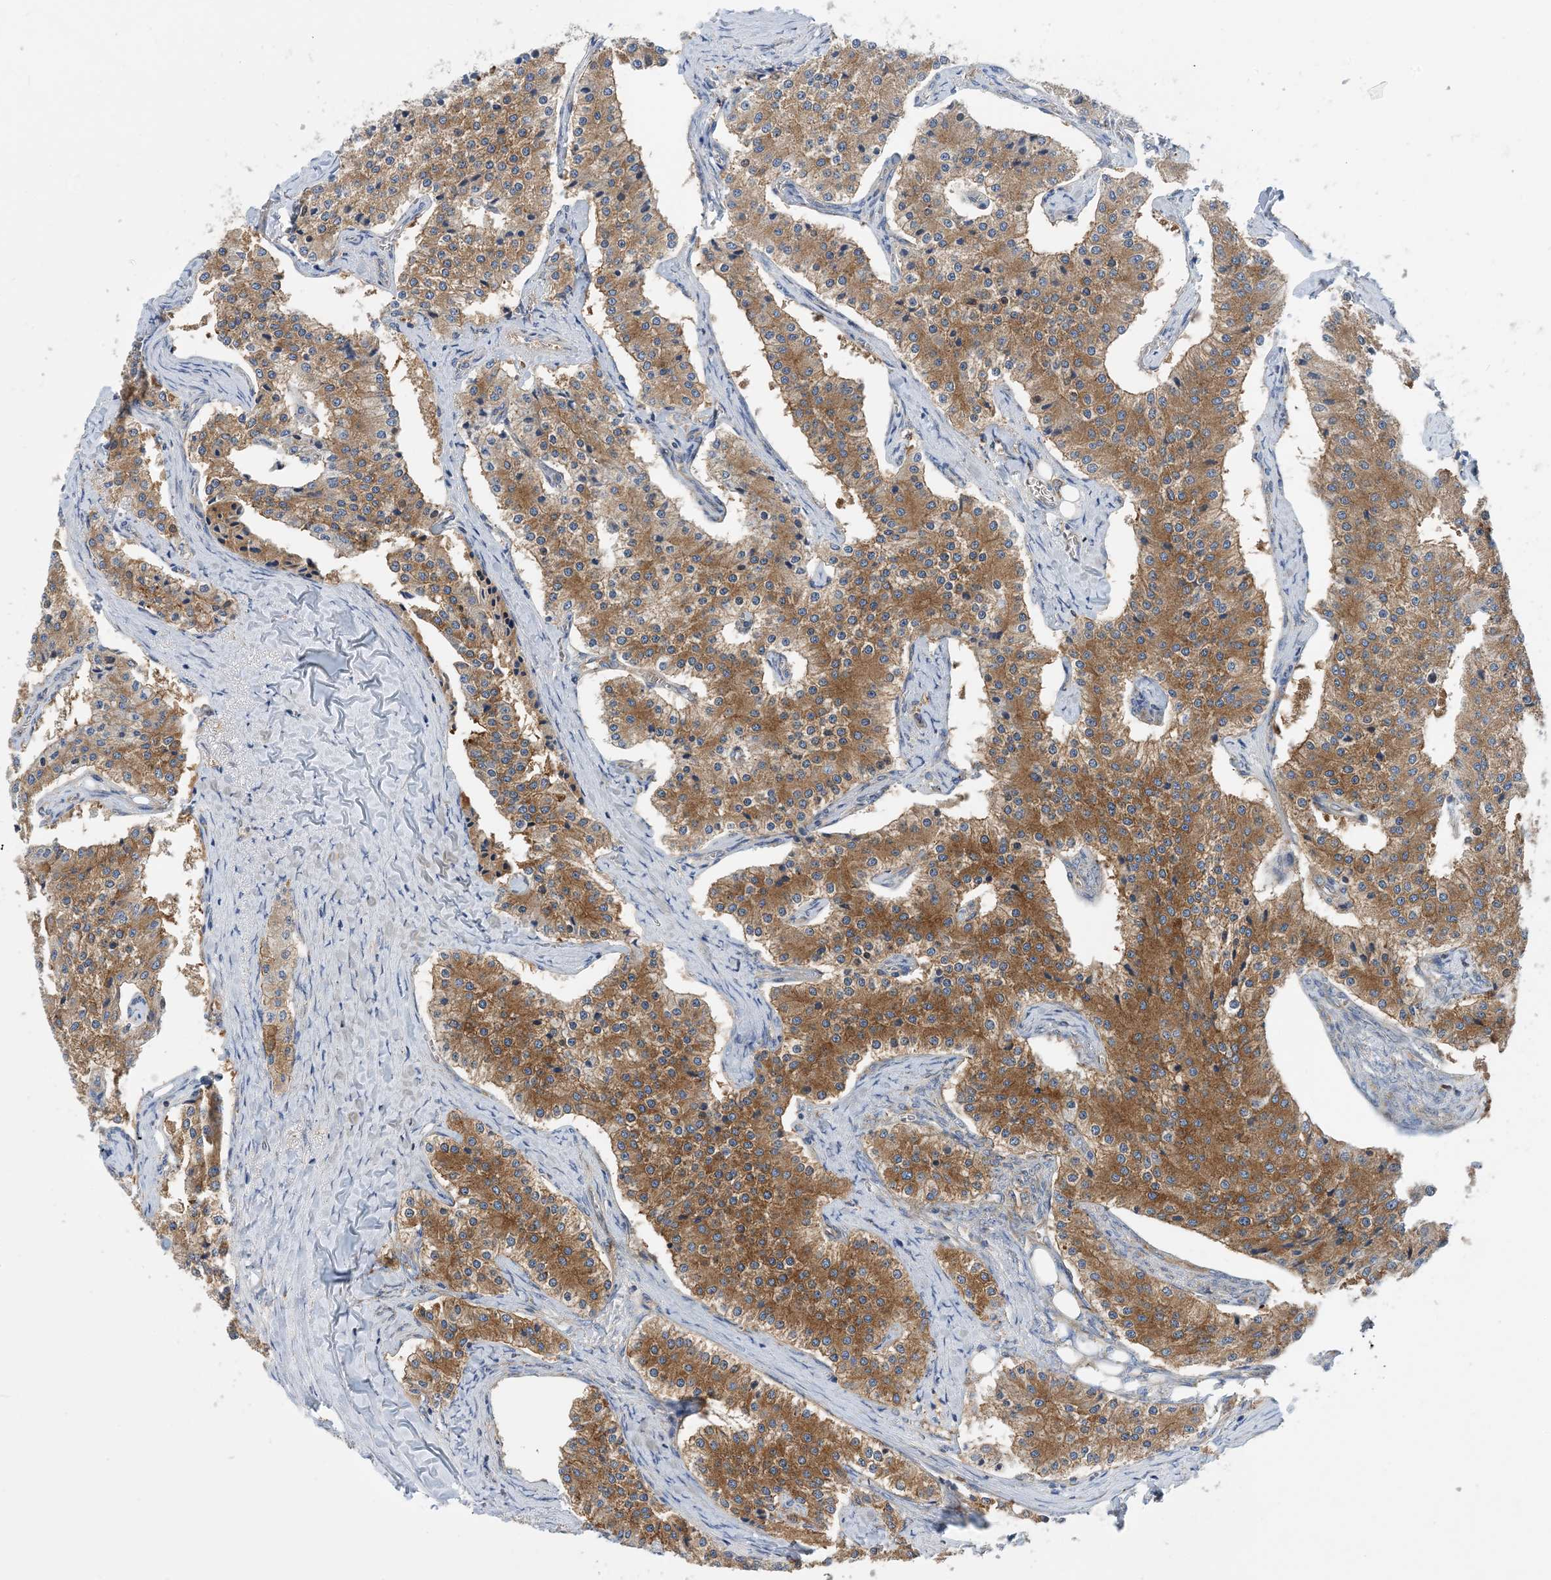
{"staining": {"intensity": "moderate", "quantity": ">75%", "location": "cytoplasmic/membranous"}, "tissue": "carcinoid", "cell_type": "Tumor cells", "image_type": "cancer", "snomed": [{"axis": "morphology", "description": "Carcinoid, malignant, NOS"}, {"axis": "topography", "description": "Colon"}], "caption": "High-power microscopy captured an IHC histopathology image of carcinoid, revealing moderate cytoplasmic/membranous staining in about >75% of tumor cells.", "gene": "DYNC1LI1", "patient": {"sex": "female", "age": 52}}